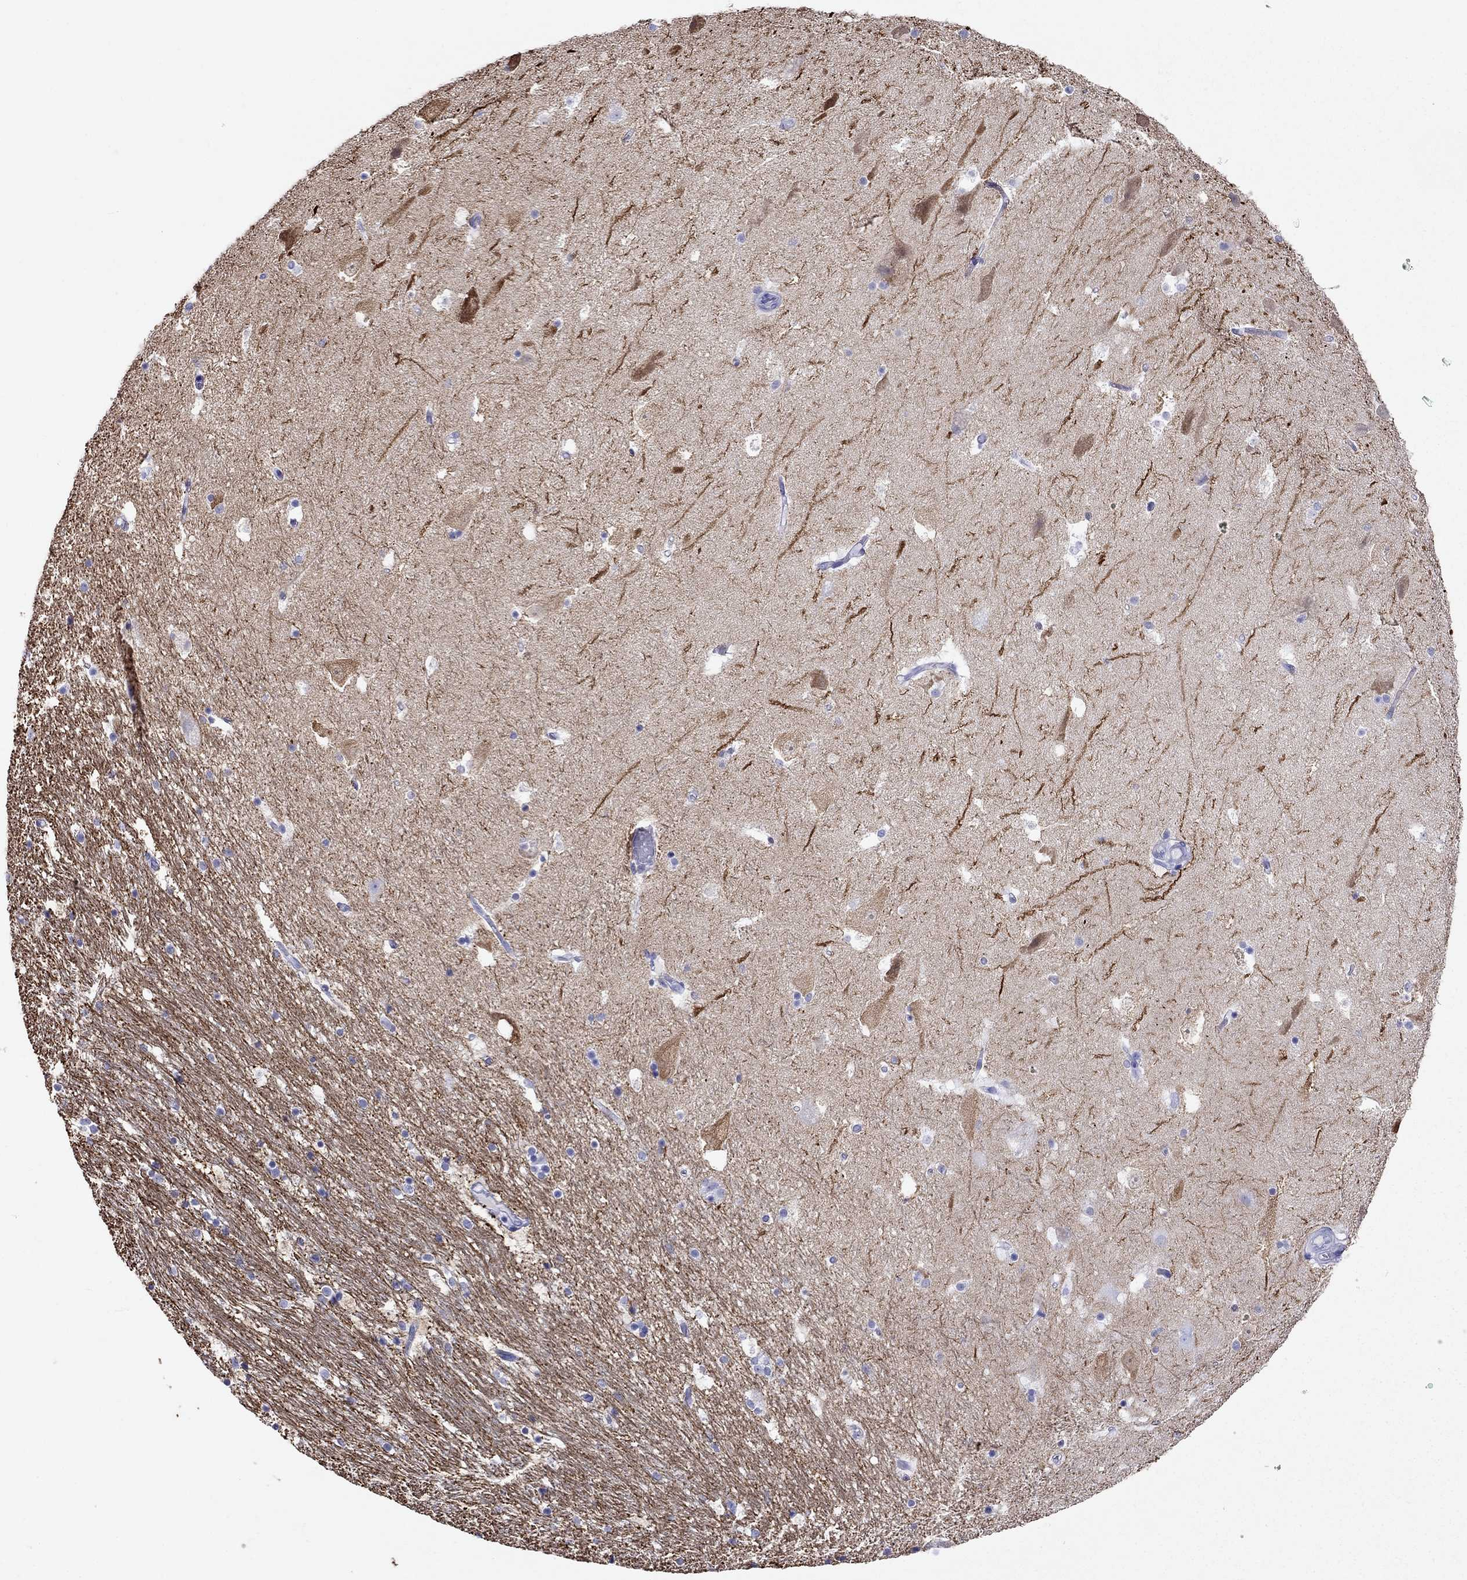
{"staining": {"intensity": "negative", "quantity": "none", "location": "none"}, "tissue": "hippocampus", "cell_type": "Glial cells", "image_type": "normal", "snomed": [{"axis": "morphology", "description": "Normal tissue, NOS"}, {"axis": "topography", "description": "Hippocampus"}], "caption": "Immunohistochemical staining of normal hippocampus reveals no significant positivity in glial cells.", "gene": "MC5R", "patient": {"sex": "male", "age": 51}}